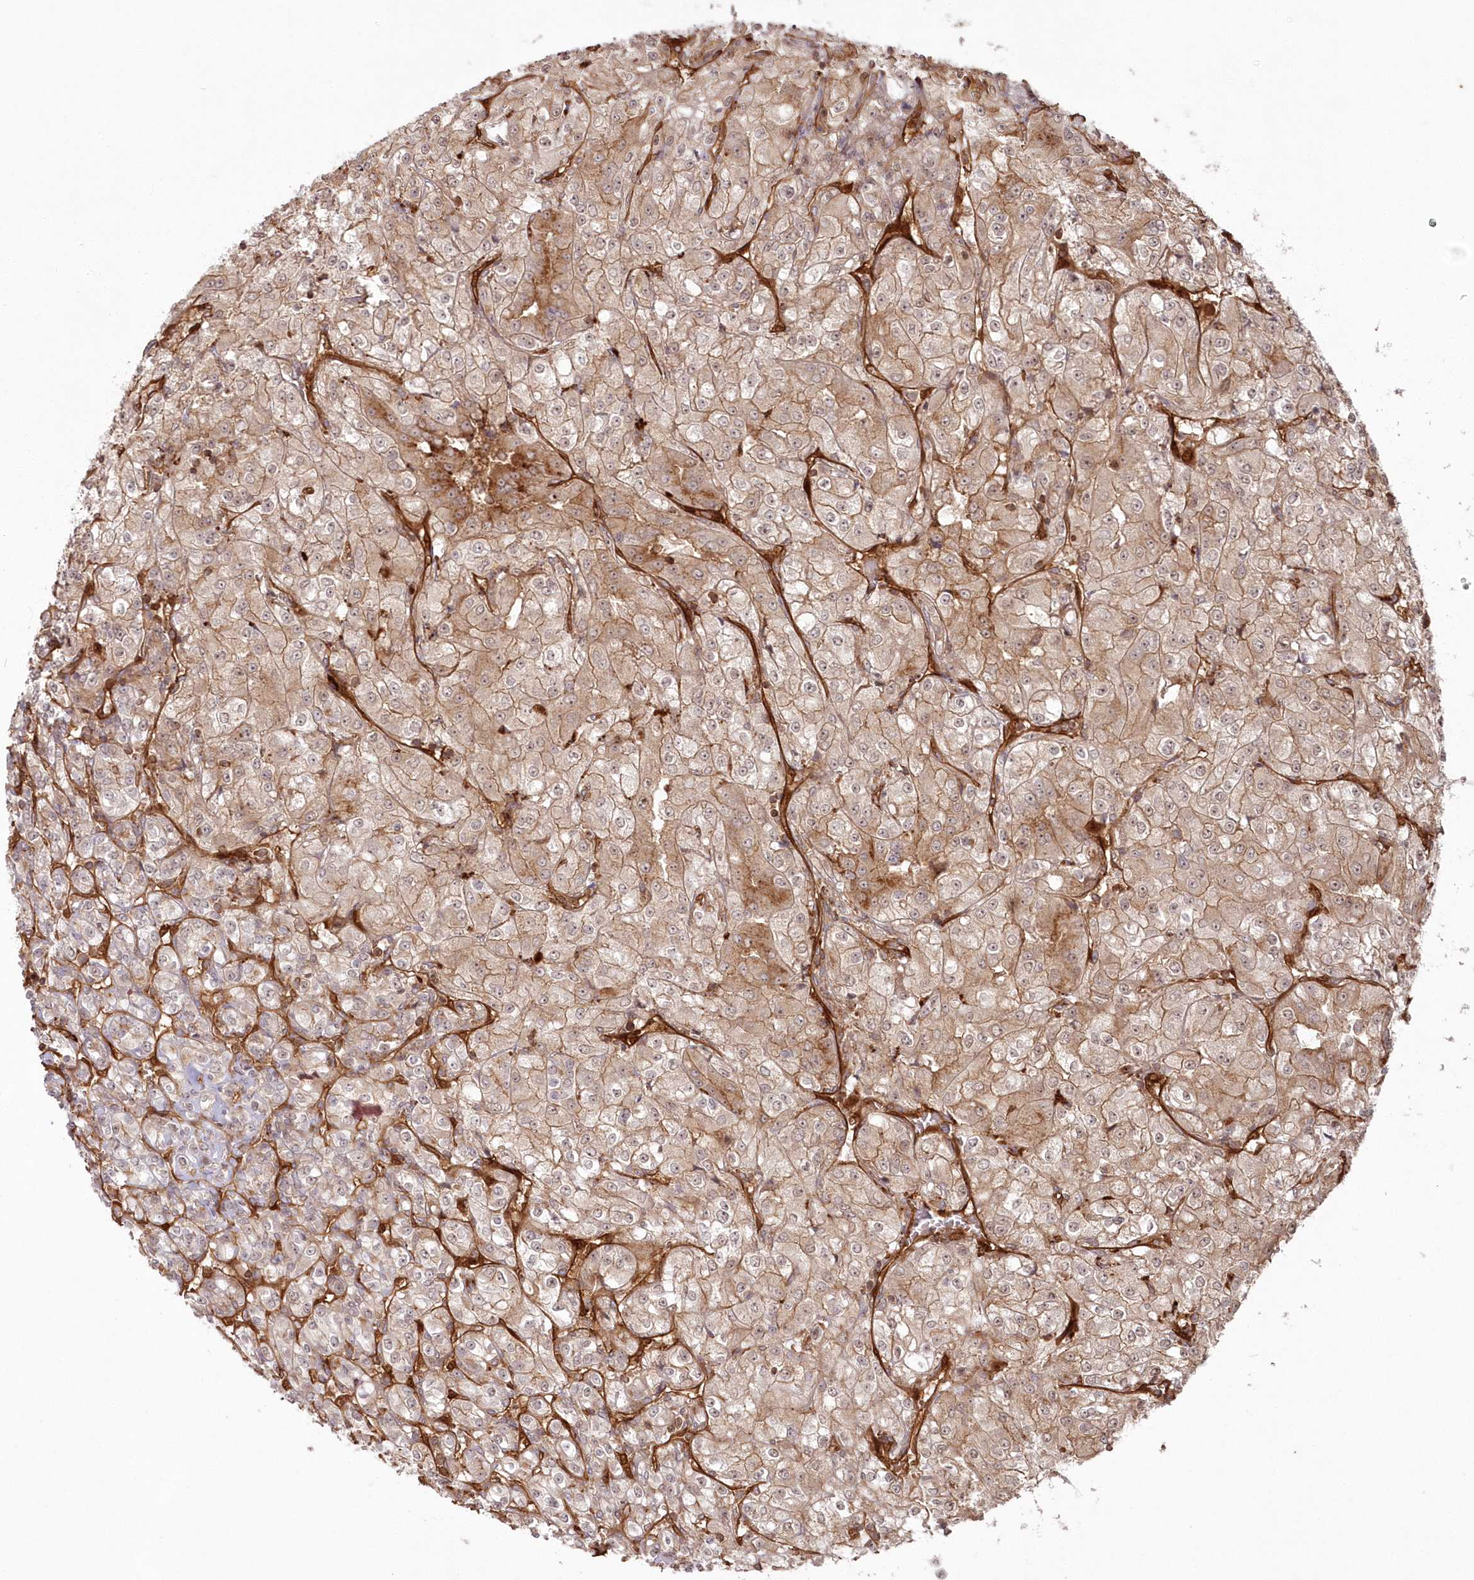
{"staining": {"intensity": "weak", "quantity": ">75%", "location": "cytoplasmic/membranous"}, "tissue": "renal cancer", "cell_type": "Tumor cells", "image_type": "cancer", "snomed": [{"axis": "morphology", "description": "Adenocarcinoma, NOS"}, {"axis": "topography", "description": "Kidney"}], "caption": "Adenocarcinoma (renal) tissue demonstrates weak cytoplasmic/membranous staining in about >75% of tumor cells, visualized by immunohistochemistry.", "gene": "RGCC", "patient": {"sex": "male", "age": 77}}